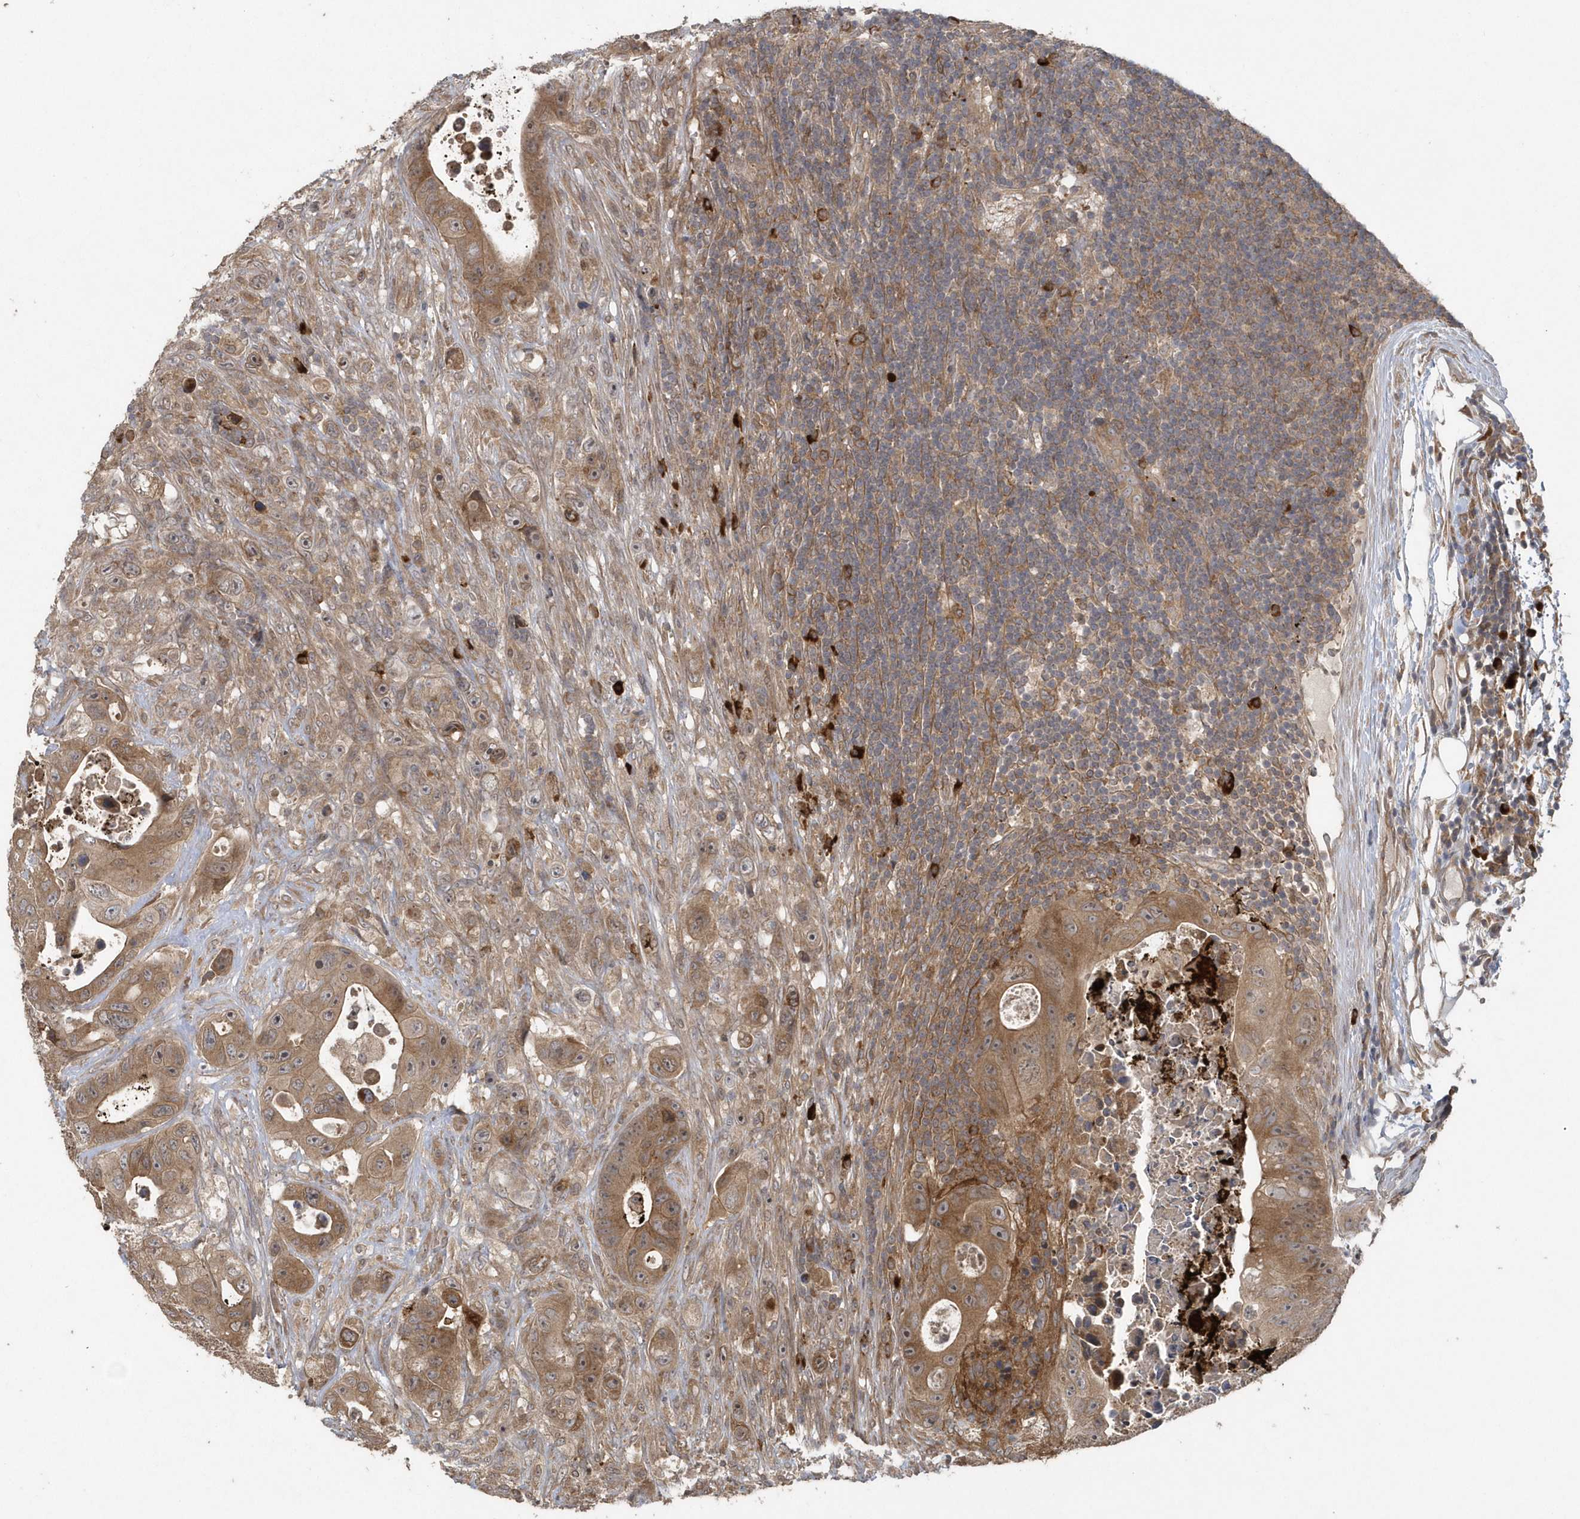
{"staining": {"intensity": "moderate", "quantity": ">75%", "location": "cytoplasmic/membranous"}, "tissue": "colorectal cancer", "cell_type": "Tumor cells", "image_type": "cancer", "snomed": [{"axis": "morphology", "description": "Adenocarcinoma, NOS"}, {"axis": "topography", "description": "Colon"}], "caption": "Colorectal cancer (adenocarcinoma) stained with a brown dye displays moderate cytoplasmic/membranous positive staining in about >75% of tumor cells.", "gene": "HERPUD1", "patient": {"sex": "female", "age": 46}}